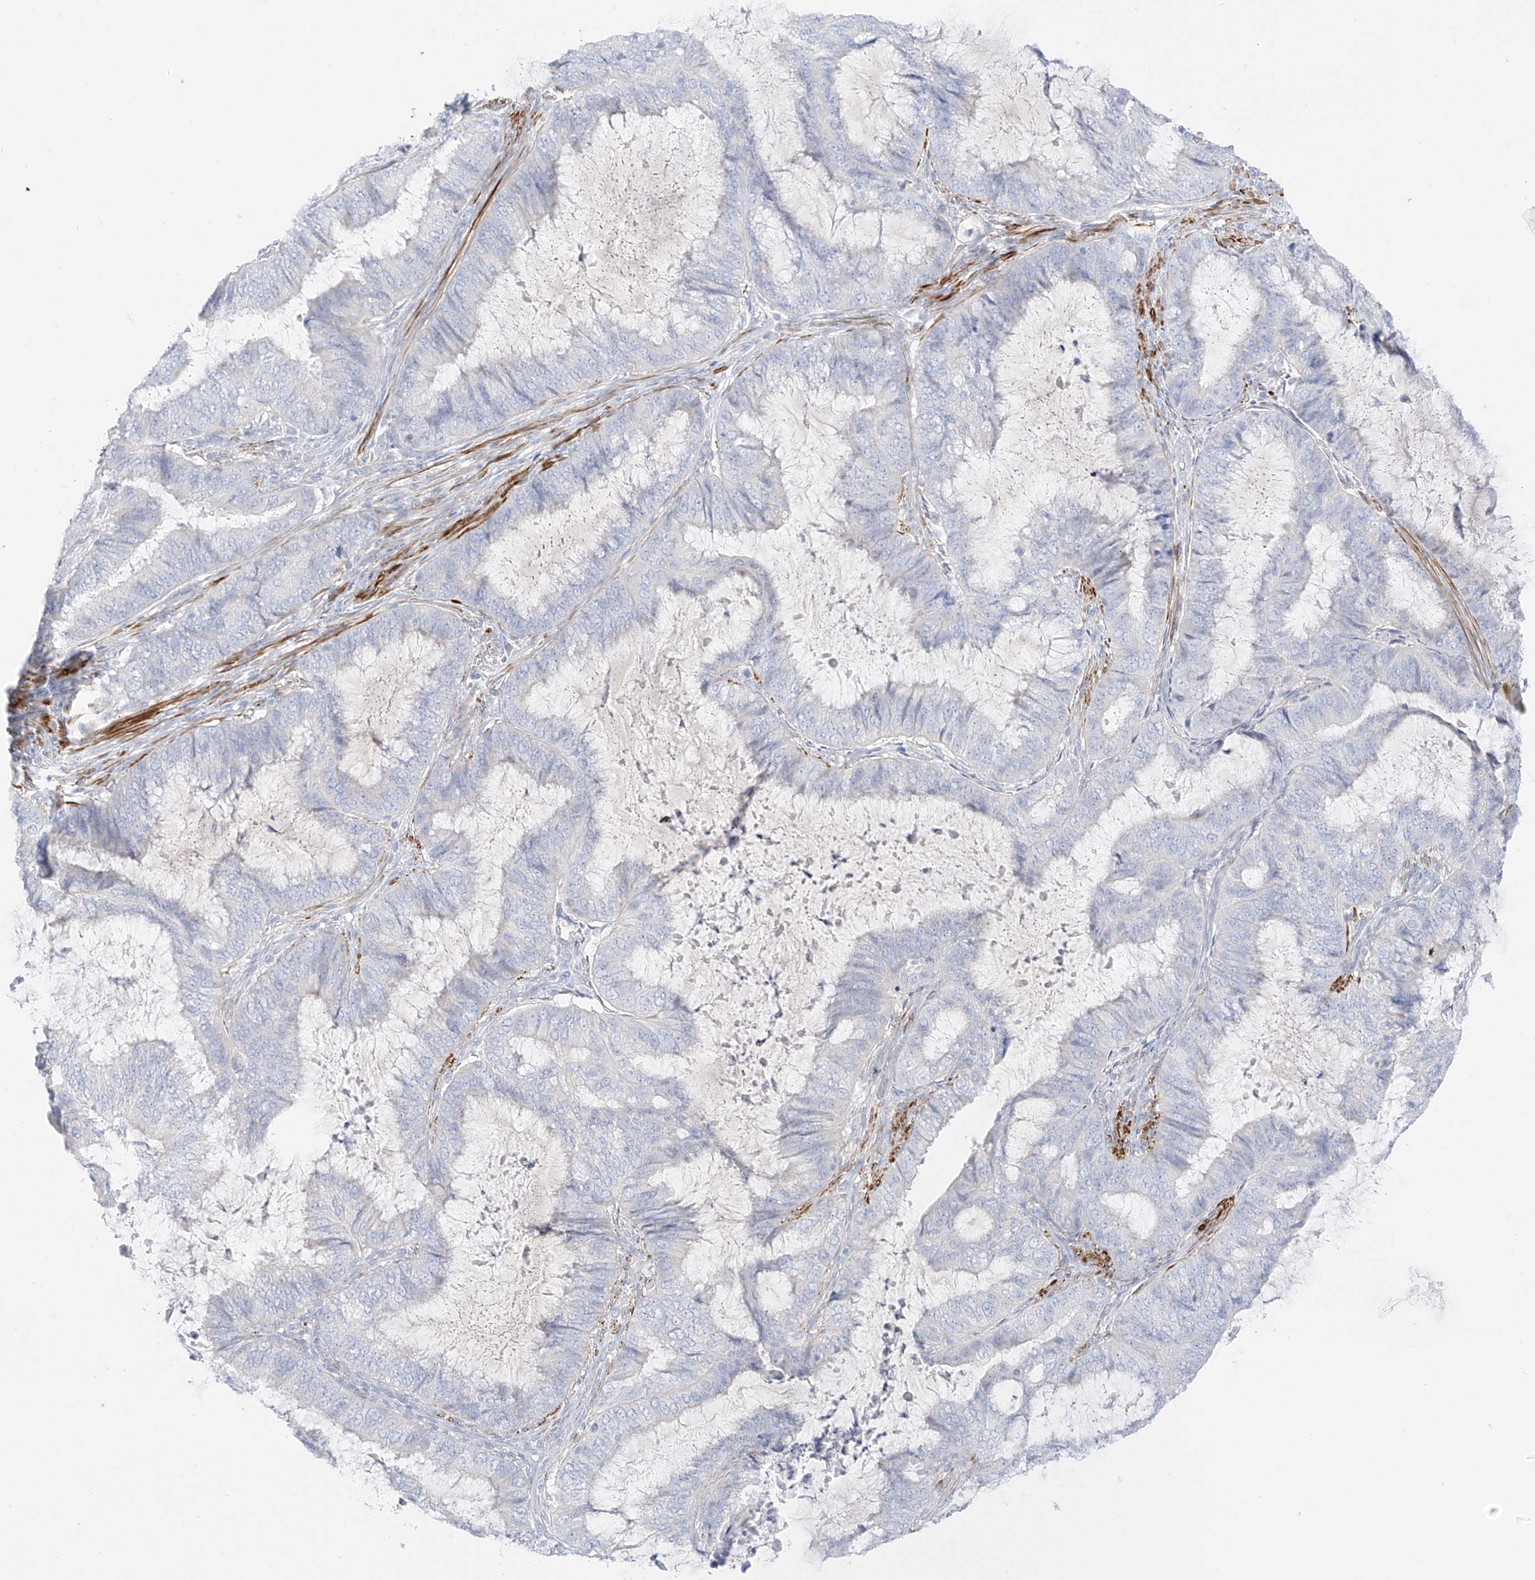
{"staining": {"intensity": "negative", "quantity": "none", "location": "none"}, "tissue": "endometrial cancer", "cell_type": "Tumor cells", "image_type": "cancer", "snomed": [{"axis": "morphology", "description": "Adenocarcinoma, NOS"}, {"axis": "topography", "description": "Endometrium"}], "caption": "Protein analysis of endometrial adenocarcinoma reveals no significant positivity in tumor cells.", "gene": "ST3GAL5", "patient": {"sex": "female", "age": 81}}